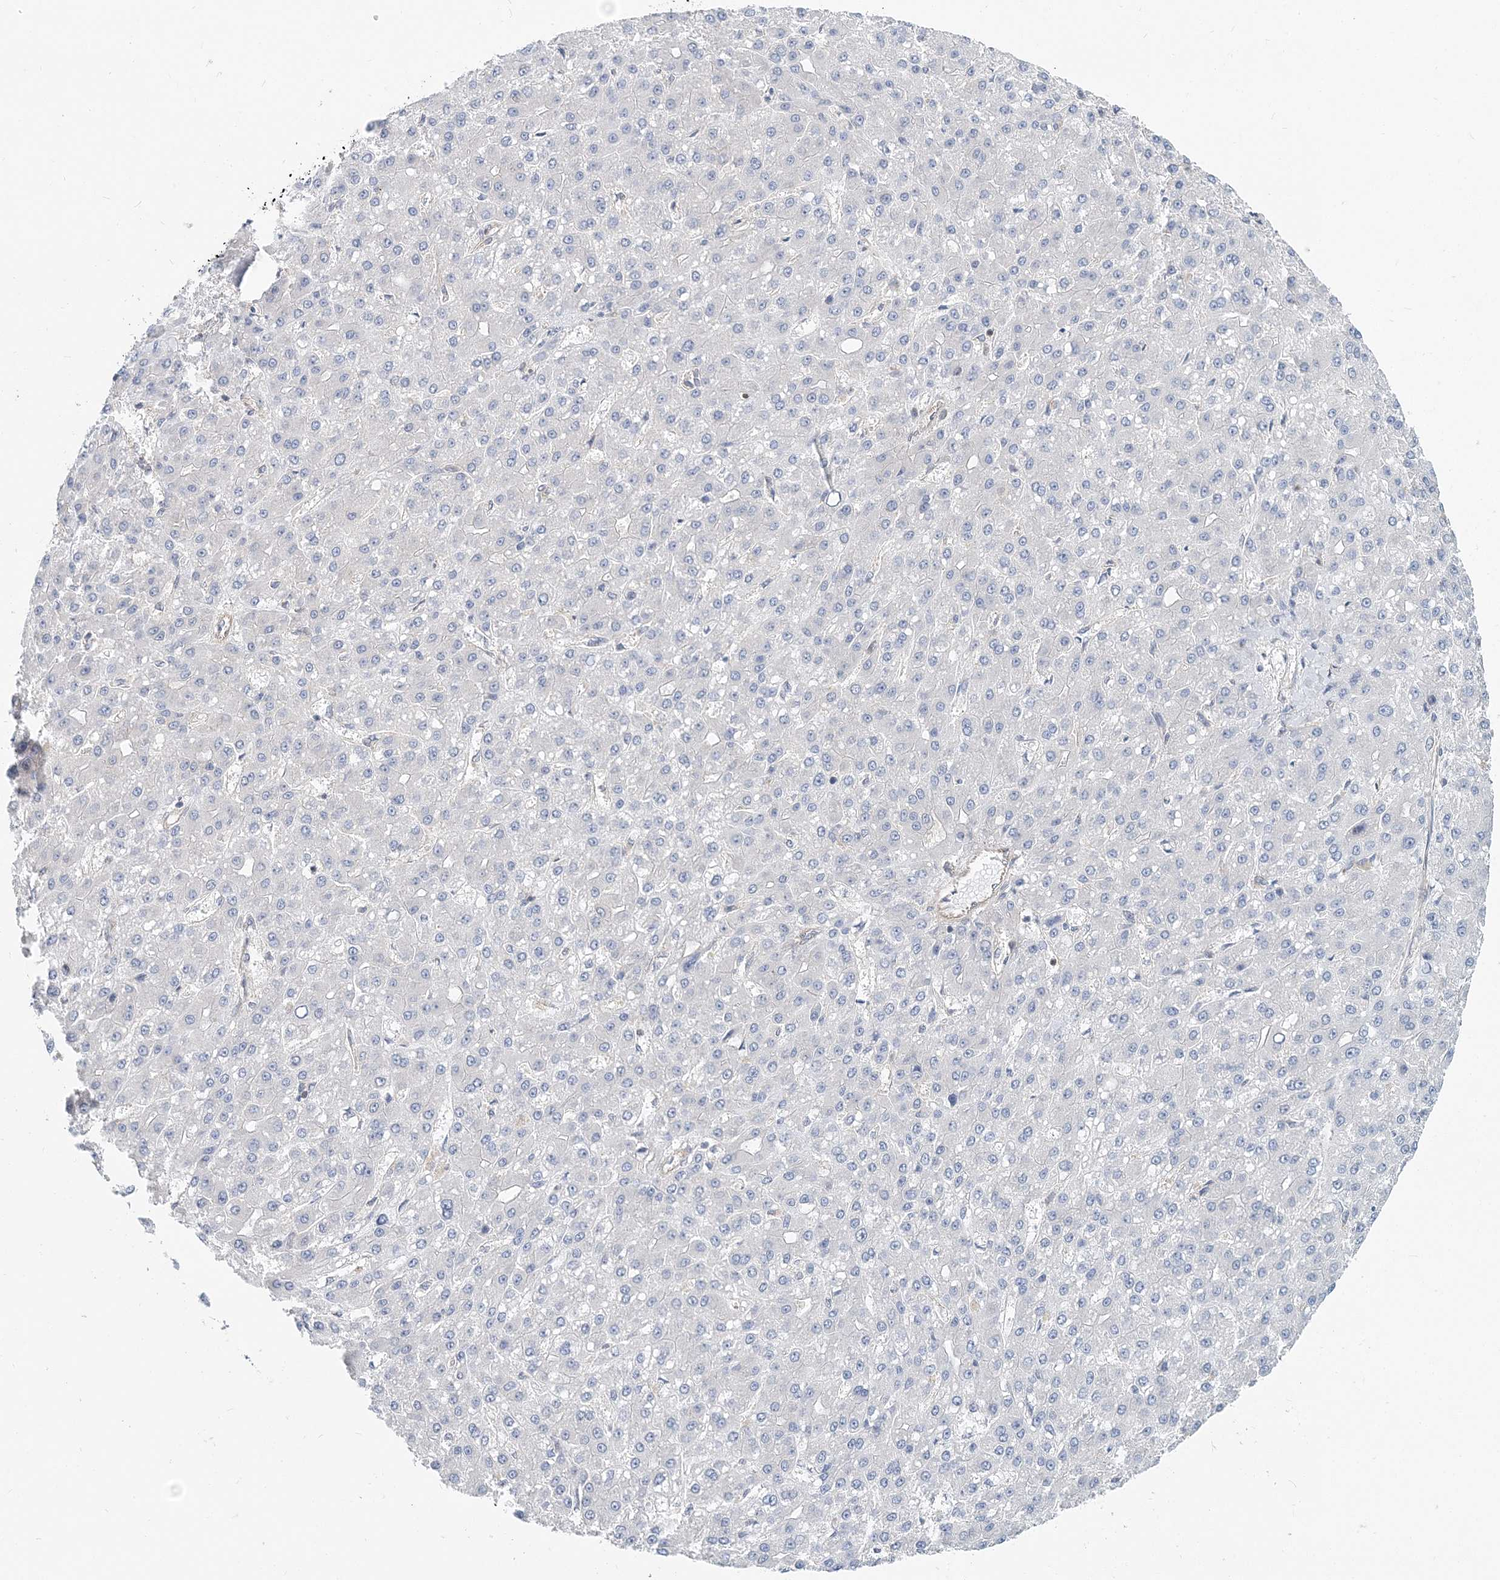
{"staining": {"intensity": "negative", "quantity": "none", "location": "none"}, "tissue": "liver cancer", "cell_type": "Tumor cells", "image_type": "cancer", "snomed": [{"axis": "morphology", "description": "Carcinoma, Hepatocellular, NOS"}, {"axis": "topography", "description": "Liver"}], "caption": "Photomicrograph shows no significant protein expression in tumor cells of liver hepatocellular carcinoma. The staining is performed using DAB brown chromogen with nuclei counter-stained in using hematoxylin.", "gene": "MOB4", "patient": {"sex": "male", "age": 67}}